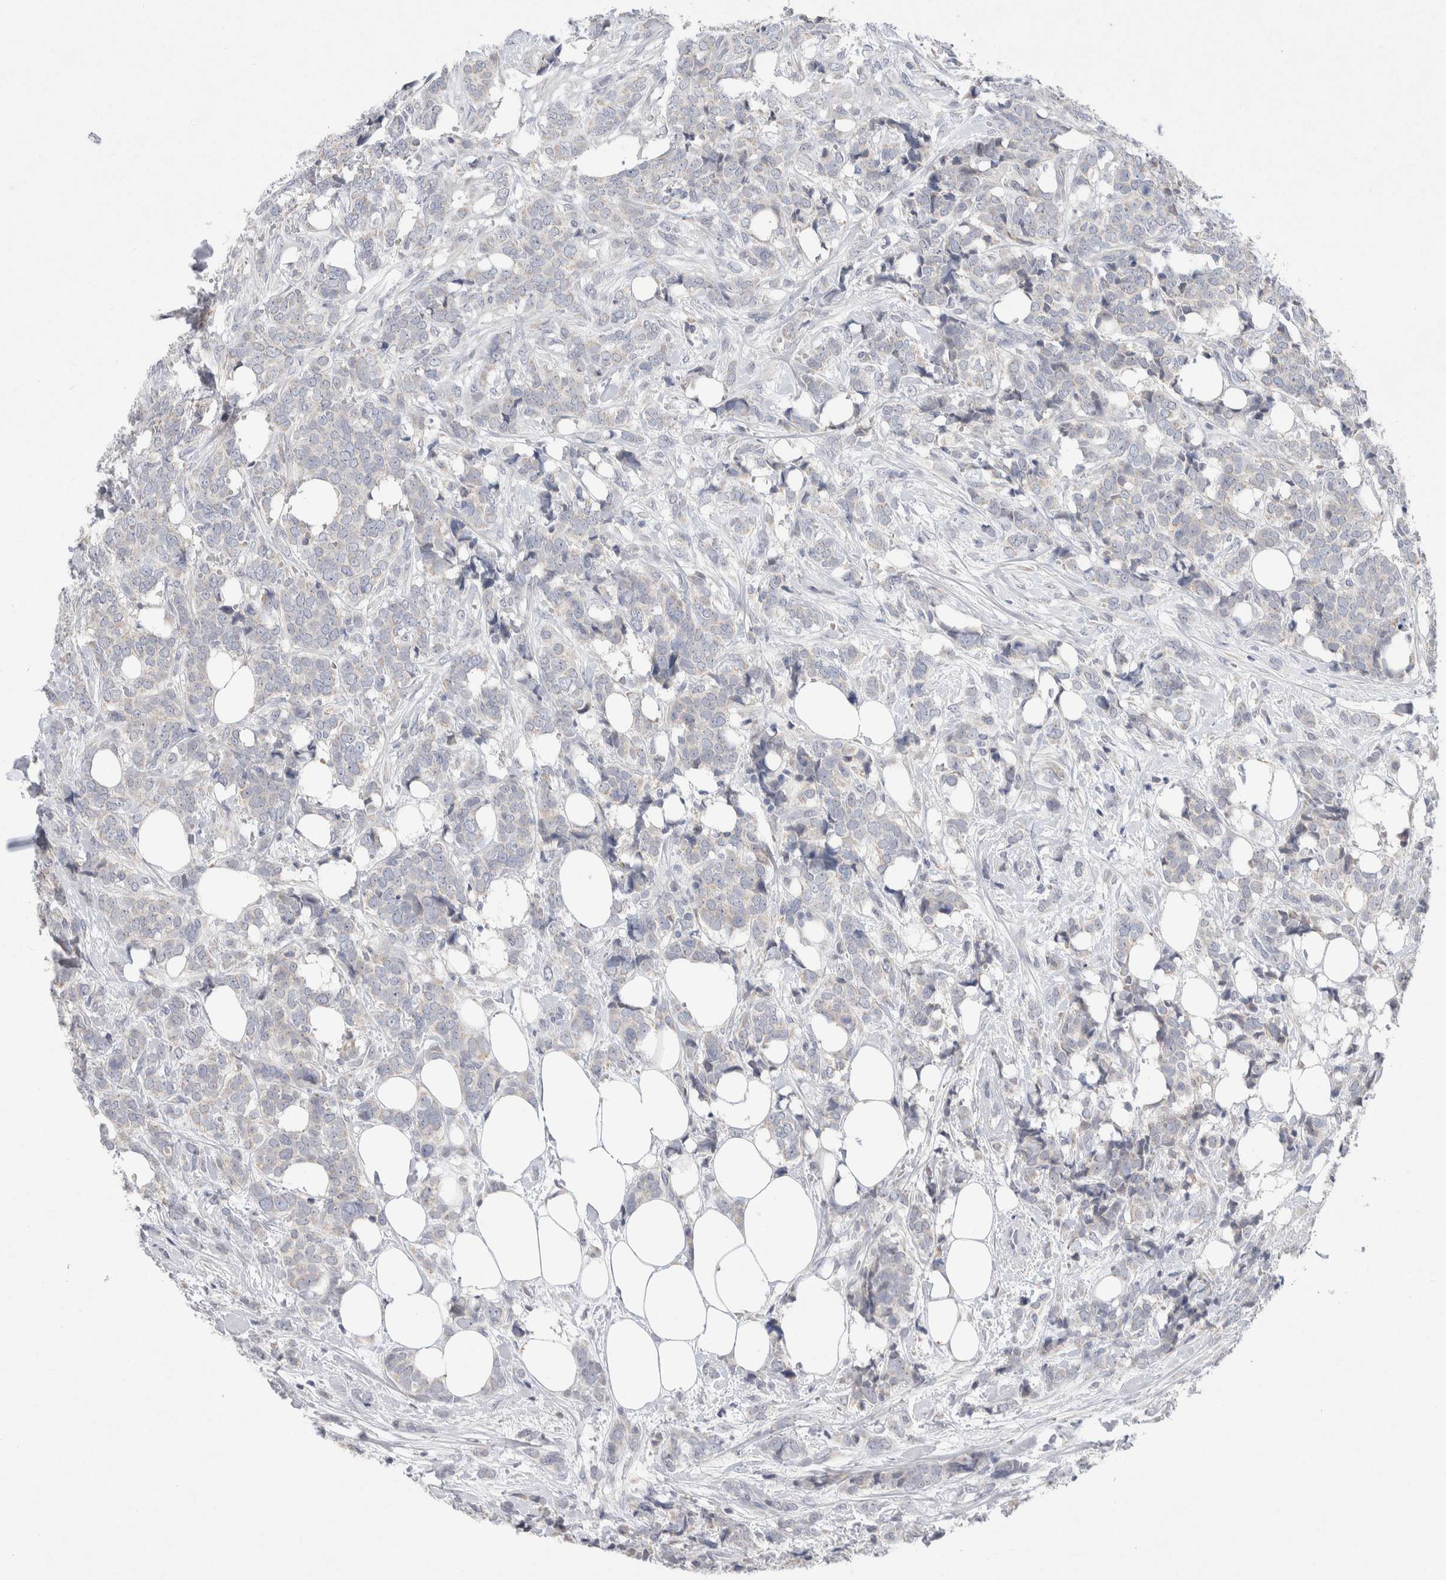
{"staining": {"intensity": "negative", "quantity": "none", "location": "none"}, "tissue": "breast cancer", "cell_type": "Tumor cells", "image_type": "cancer", "snomed": [{"axis": "morphology", "description": "Lobular carcinoma"}, {"axis": "topography", "description": "Skin"}, {"axis": "topography", "description": "Breast"}], "caption": "Tumor cells are negative for protein expression in human breast lobular carcinoma.", "gene": "CMTM4", "patient": {"sex": "female", "age": 46}}